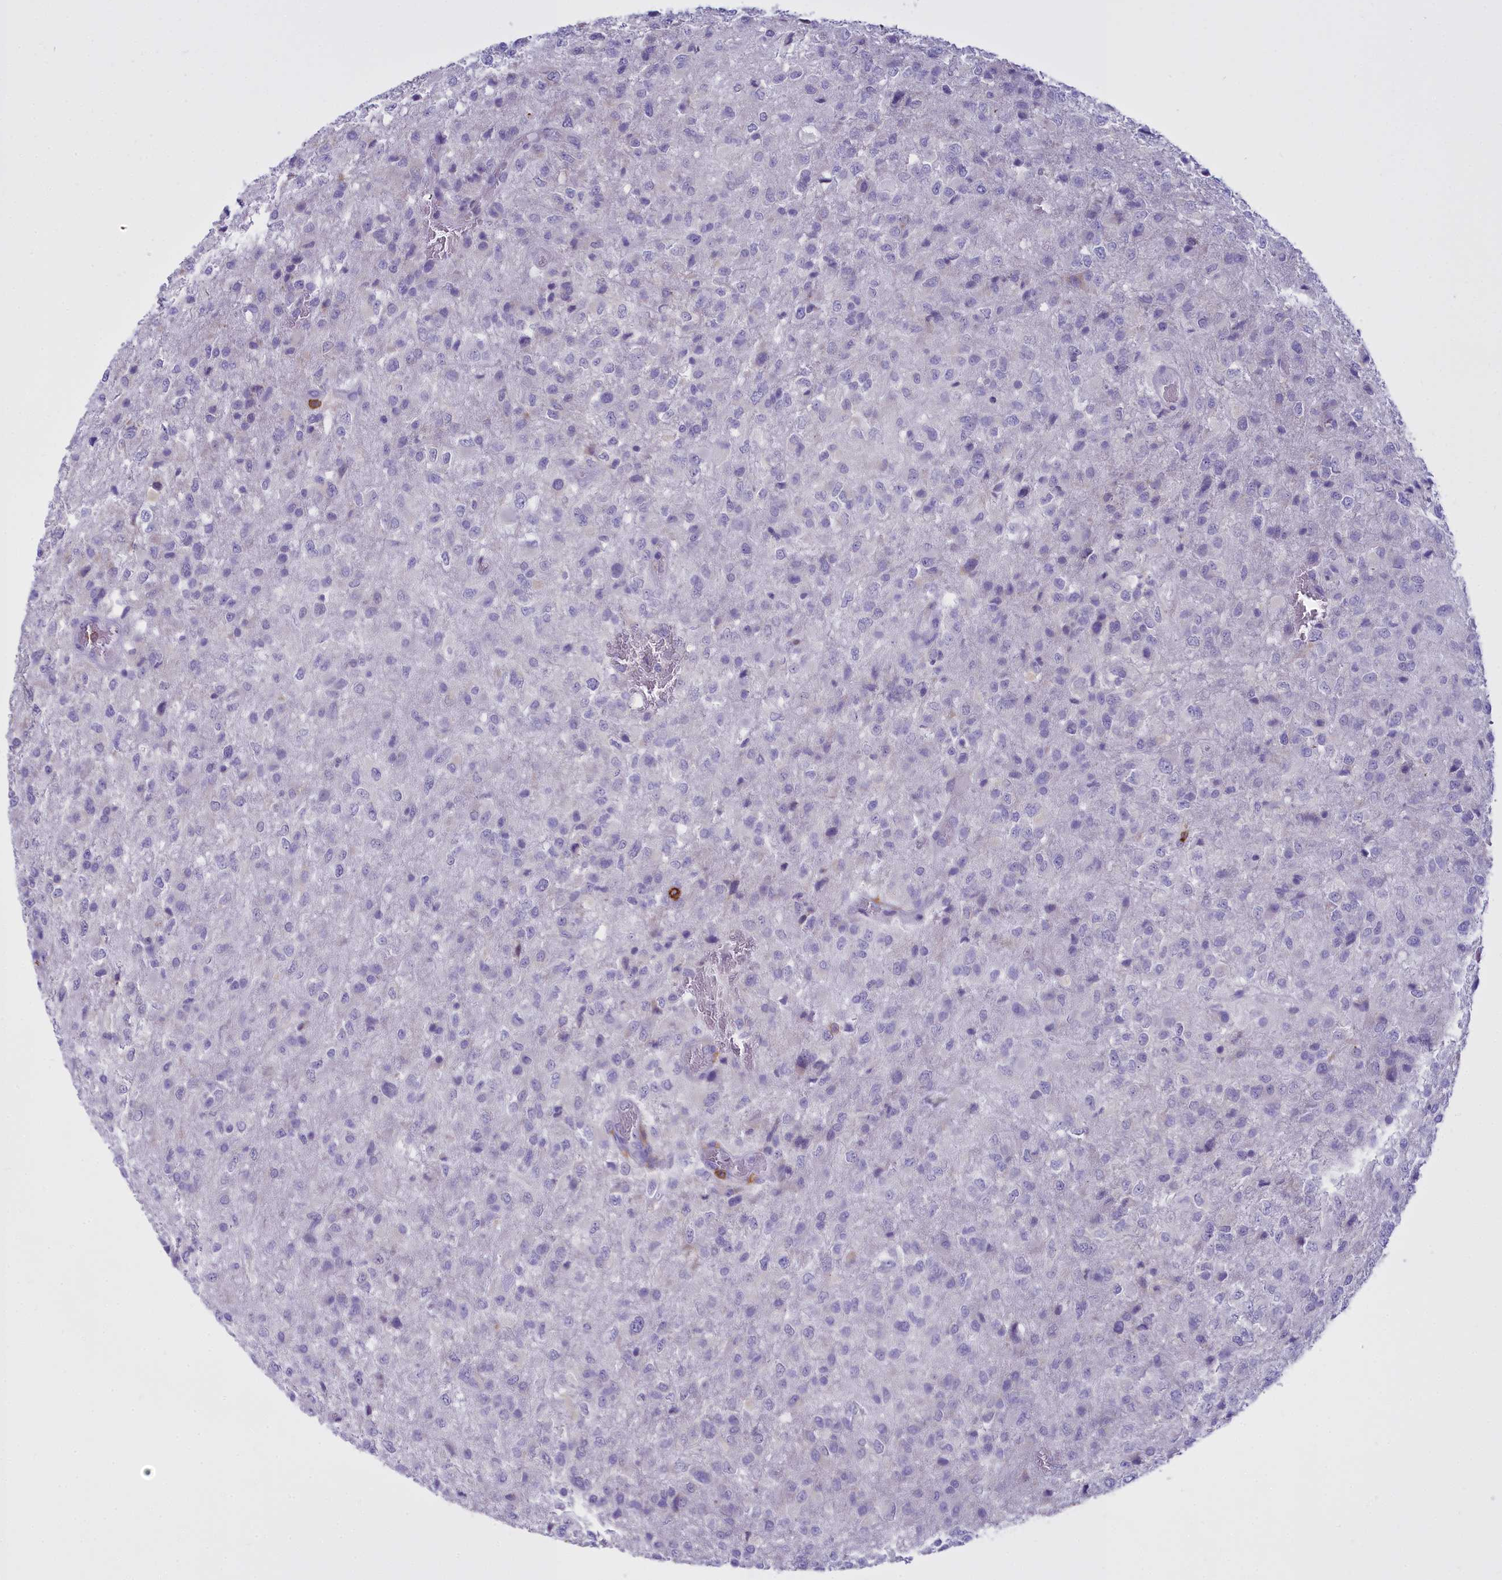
{"staining": {"intensity": "negative", "quantity": "none", "location": "none"}, "tissue": "glioma", "cell_type": "Tumor cells", "image_type": "cancer", "snomed": [{"axis": "morphology", "description": "Glioma, malignant, High grade"}, {"axis": "topography", "description": "Brain"}], "caption": "Immunohistochemistry micrograph of human glioma stained for a protein (brown), which reveals no expression in tumor cells.", "gene": "CD5", "patient": {"sex": "female", "age": 74}}